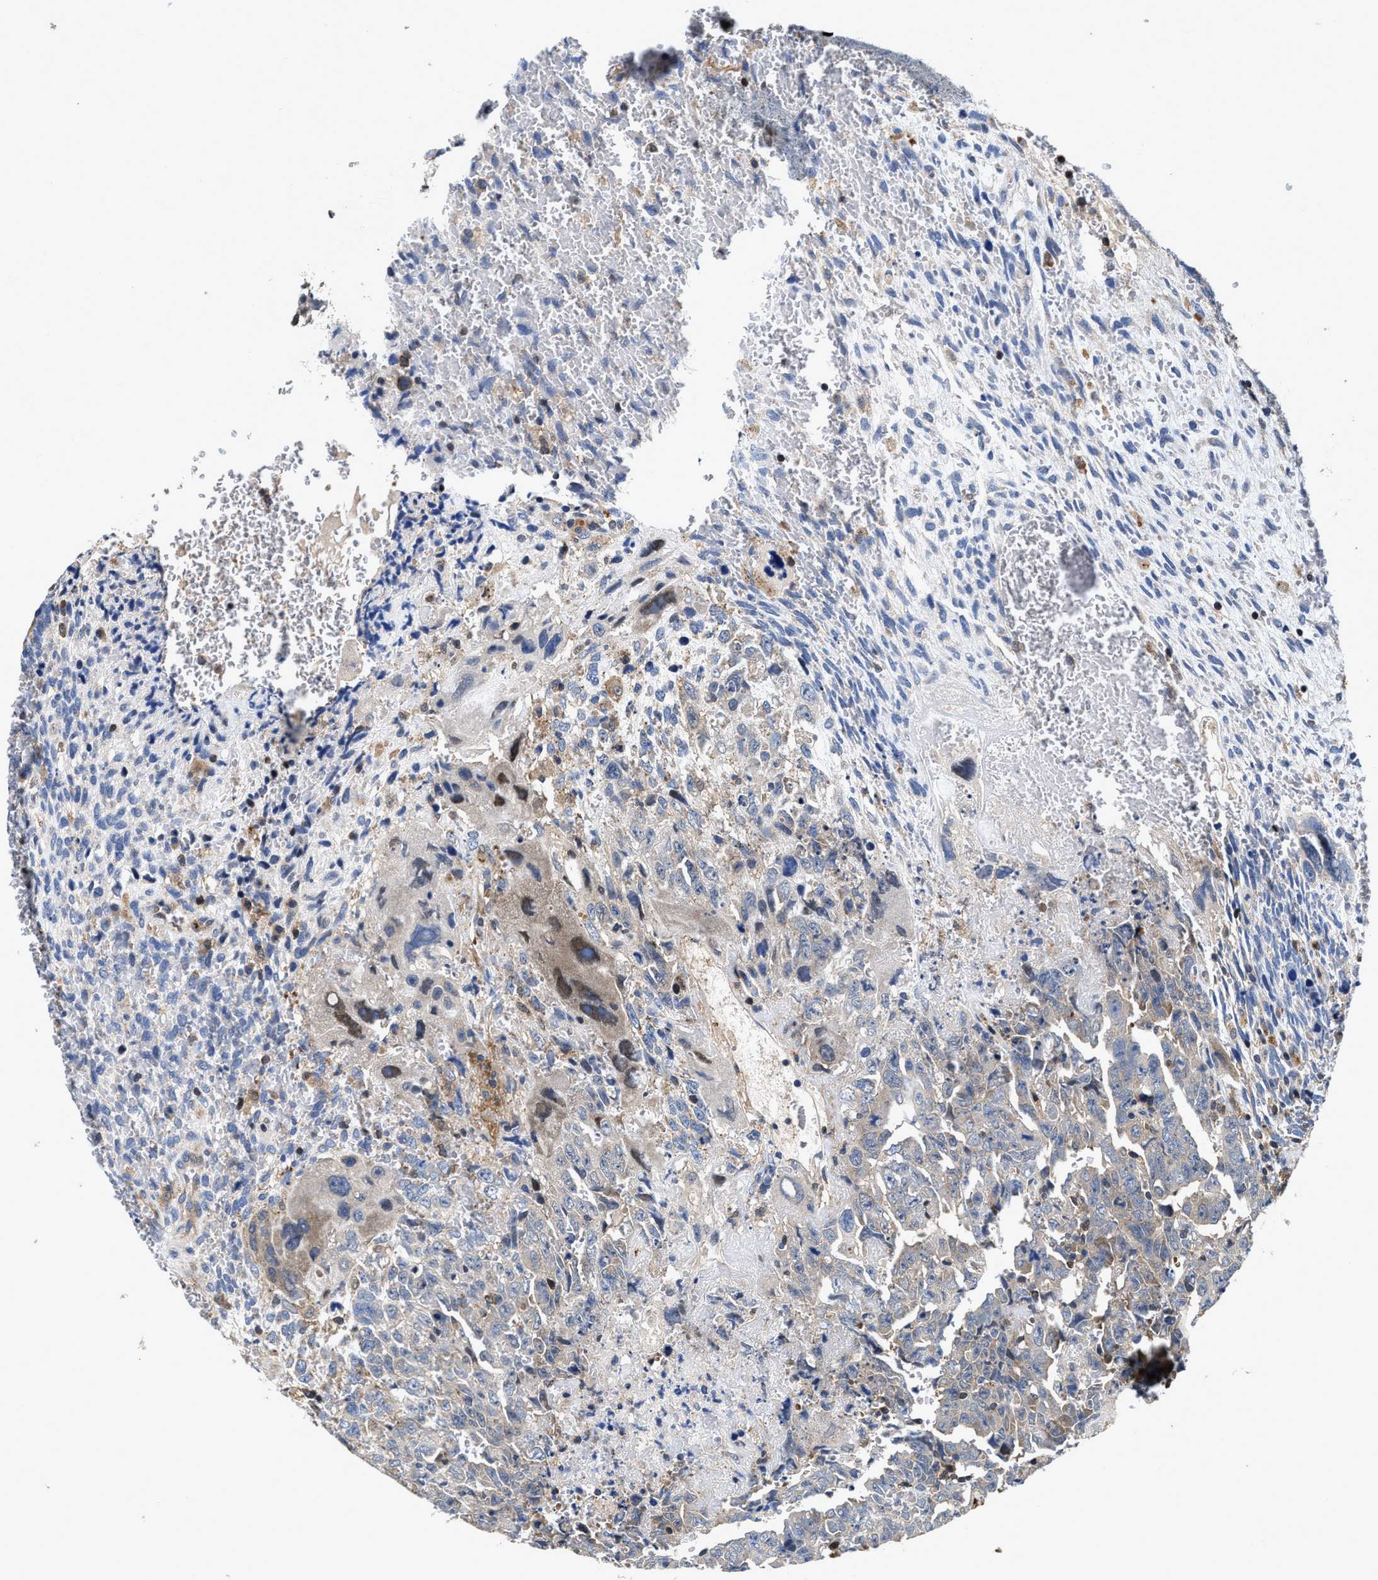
{"staining": {"intensity": "weak", "quantity": "<25%", "location": "cytoplasmic/membranous,nuclear"}, "tissue": "testis cancer", "cell_type": "Tumor cells", "image_type": "cancer", "snomed": [{"axis": "morphology", "description": "Carcinoma, Embryonal, NOS"}, {"axis": "topography", "description": "Testis"}], "caption": "The immunohistochemistry micrograph has no significant staining in tumor cells of embryonal carcinoma (testis) tissue.", "gene": "RGS10", "patient": {"sex": "male", "age": 28}}